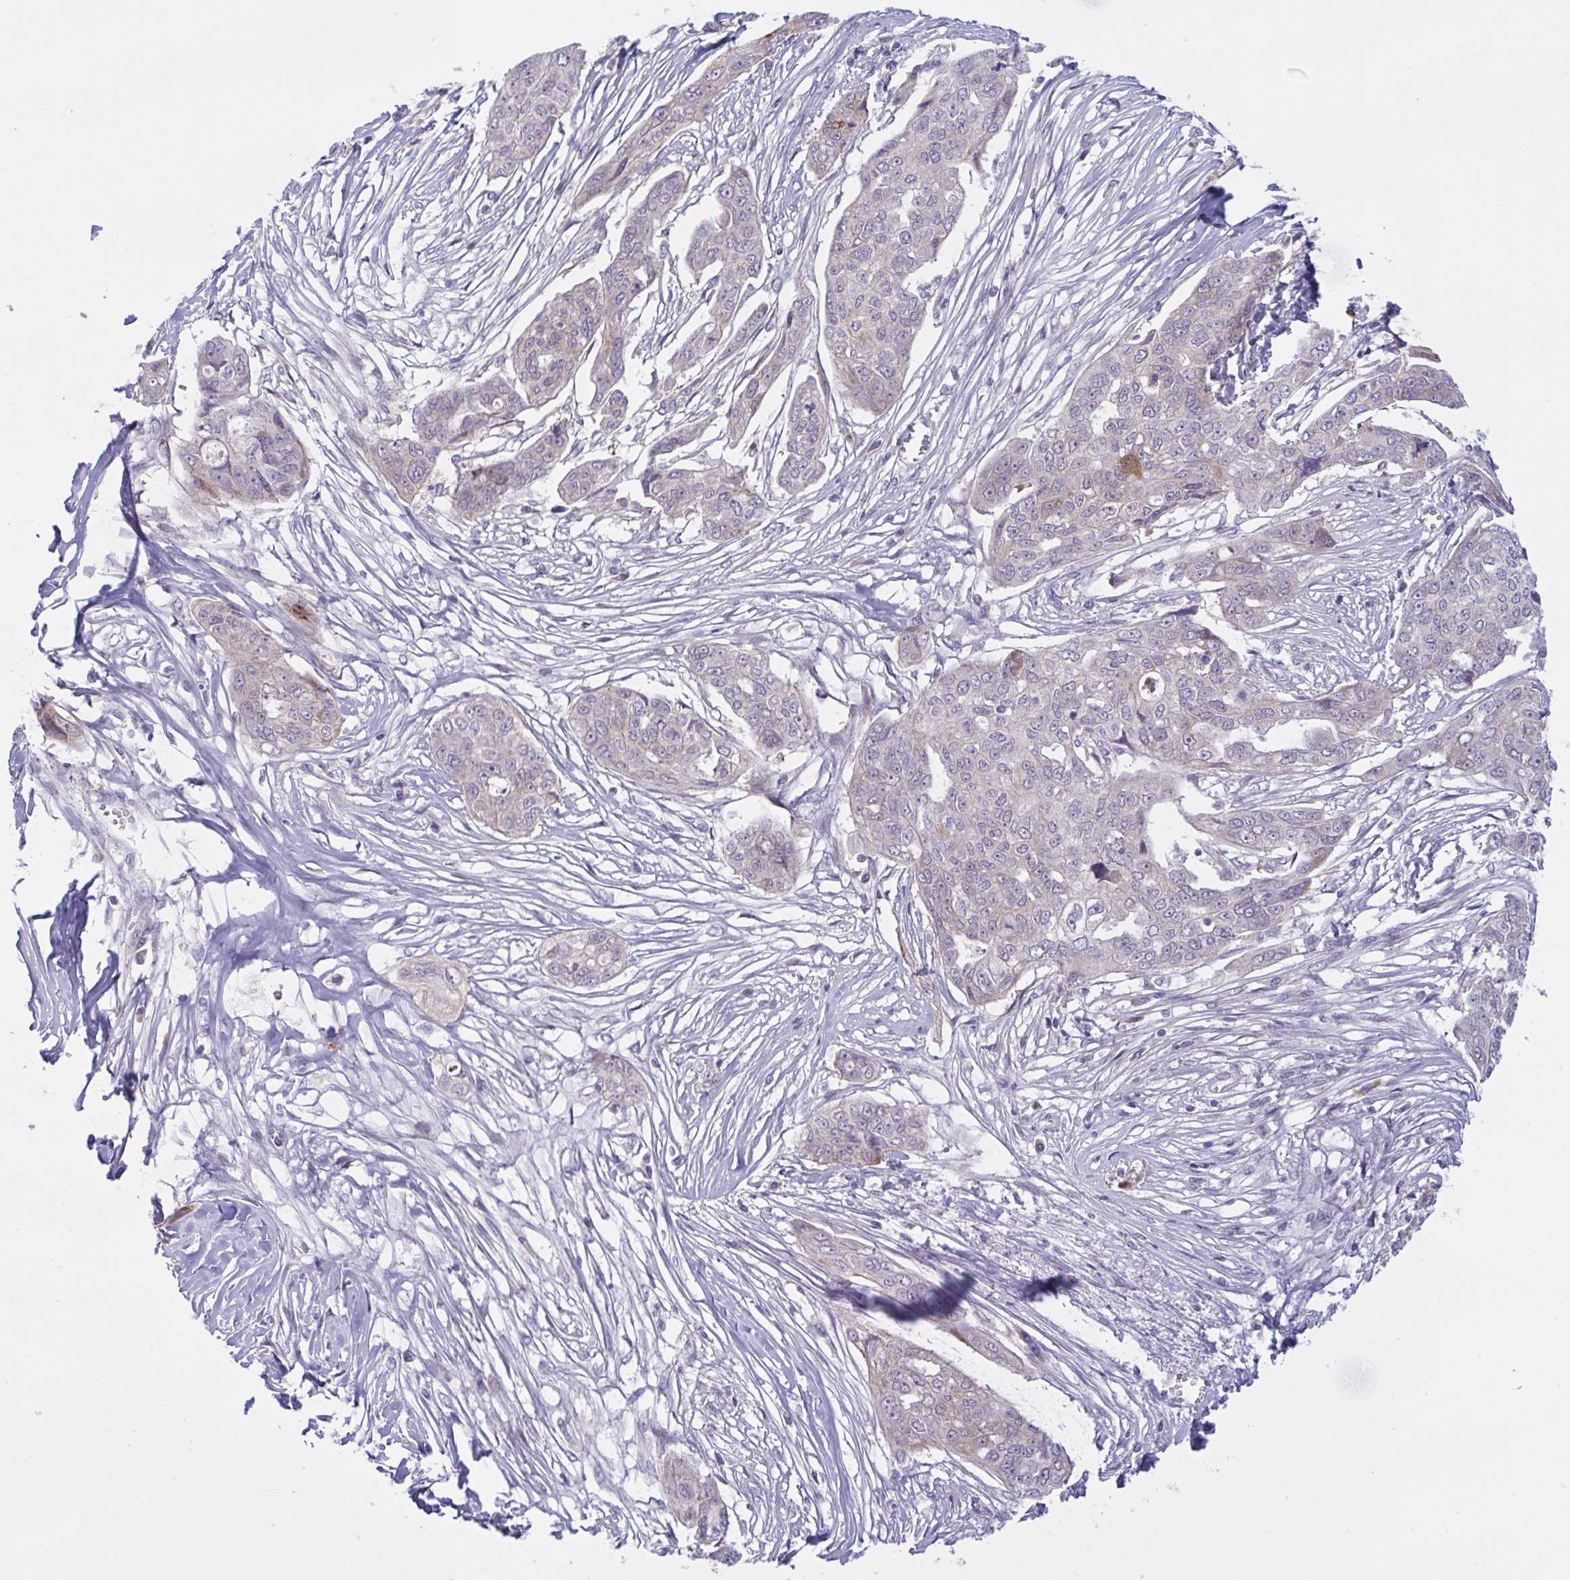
{"staining": {"intensity": "moderate", "quantity": "<25%", "location": "cytoplasmic/membranous"}, "tissue": "ovarian cancer", "cell_type": "Tumor cells", "image_type": "cancer", "snomed": [{"axis": "morphology", "description": "Carcinoma, endometroid"}, {"axis": "topography", "description": "Ovary"}], "caption": "Immunohistochemical staining of human ovarian cancer demonstrates low levels of moderate cytoplasmic/membranous protein positivity in approximately <25% of tumor cells. The staining is performed using DAB (3,3'-diaminobenzidine) brown chromogen to label protein expression. The nuclei are counter-stained blue using hematoxylin.", "gene": "VWC2", "patient": {"sex": "female", "age": 70}}